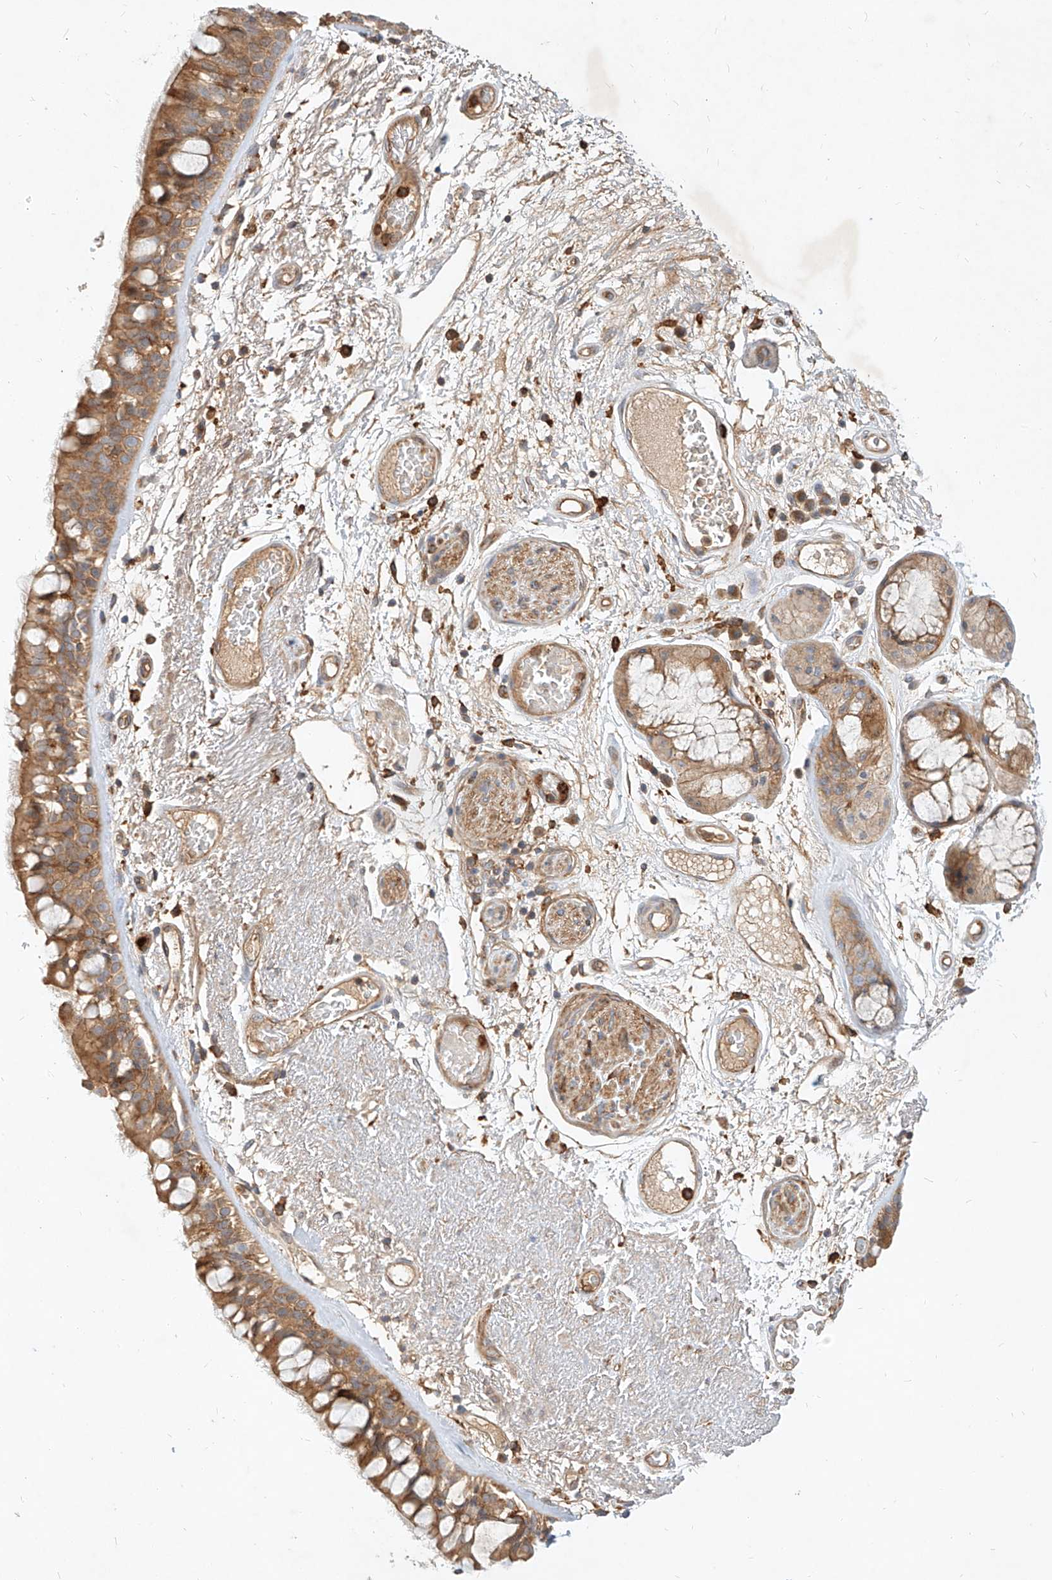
{"staining": {"intensity": "moderate", "quantity": ">75%", "location": "cytoplasmic/membranous"}, "tissue": "bronchus", "cell_type": "Respiratory epithelial cells", "image_type": "normal", "snomed": [{"axis": "morphology", "description": "Normal tissue, NOS"}, {"axis": "morphology", "description": "Squamous cell carcinoma, NOS"}, {"axis": "topography", "description": "Lymph node"}, {"axis": "topography", "description": "Bronchus"}, {"axis": "topography", "description": "Lung"}], "caption": "Immunohistochemistry (IHC) micrograph of unremarkable human bronchus stained for a protein (brown), which displays medium levels of moderate cytoplasmic/membranous positivity in about >75% of respiratory epithelial cells.", "gene": "NFAM1", "patient": {"sex": "male", "age": 66}}